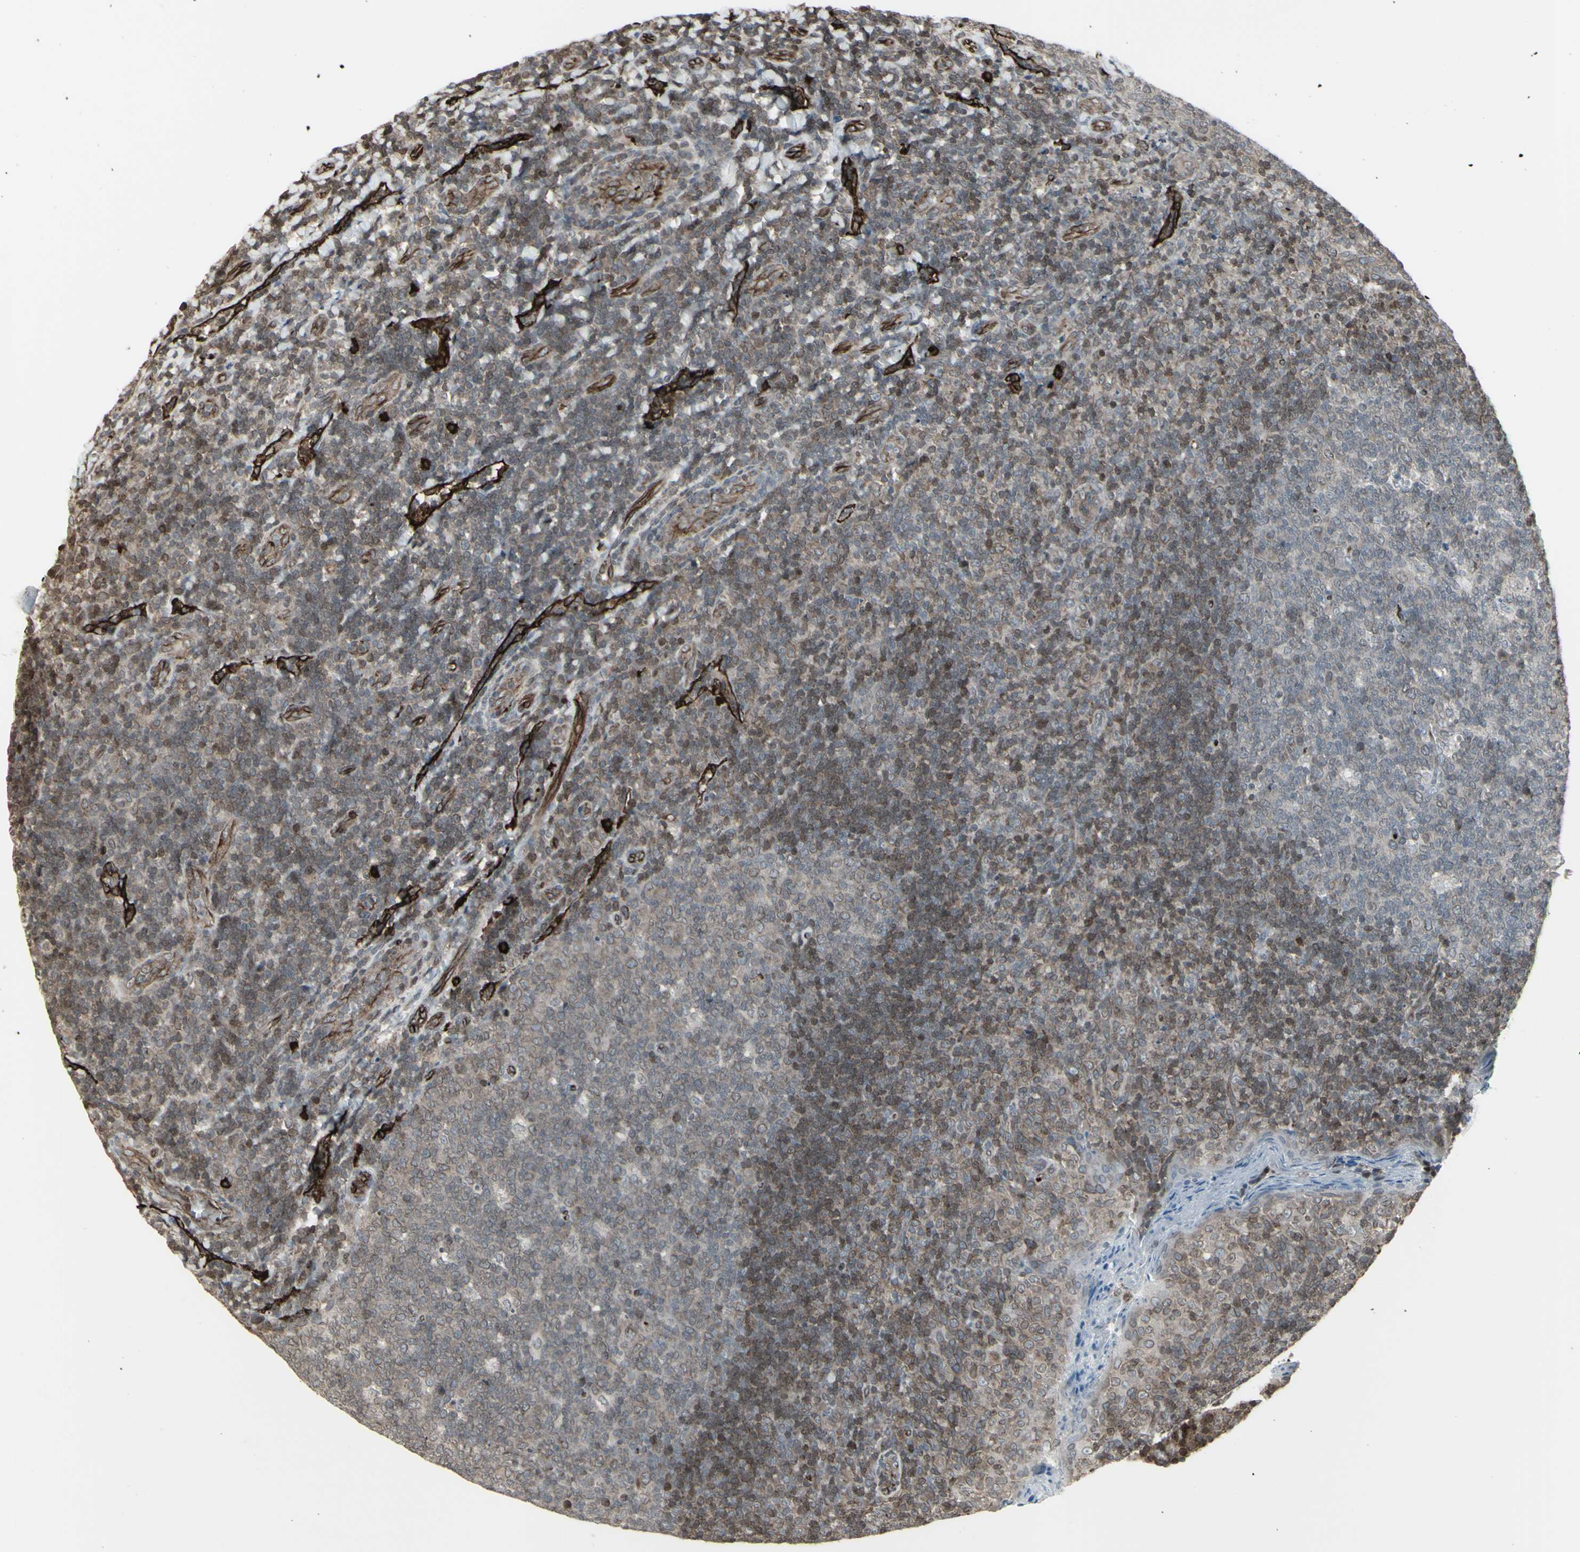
{"staining": {"intensity": "weak", "quantity": ">75%", "location": "cytoplasmic/membranous,nuclear"}, "tissue": "tonsil", "cell_type": "Germinal center cells", "image_type": "normal", "snomed": [{"axis": "morphology", "description": "Normal tissue, NOS"}, {"axis": "topography", "description": "Tonsil"}], "caption": "Weak cytoplasmic/membranous,nuclear positivity for a protein is identified in about >75% of germinal center cells of unremarkable tonsil using immunohistochemistry (IHC).", "gene": "DTX3L", "patient": {"sex": "male", "age": 17}}